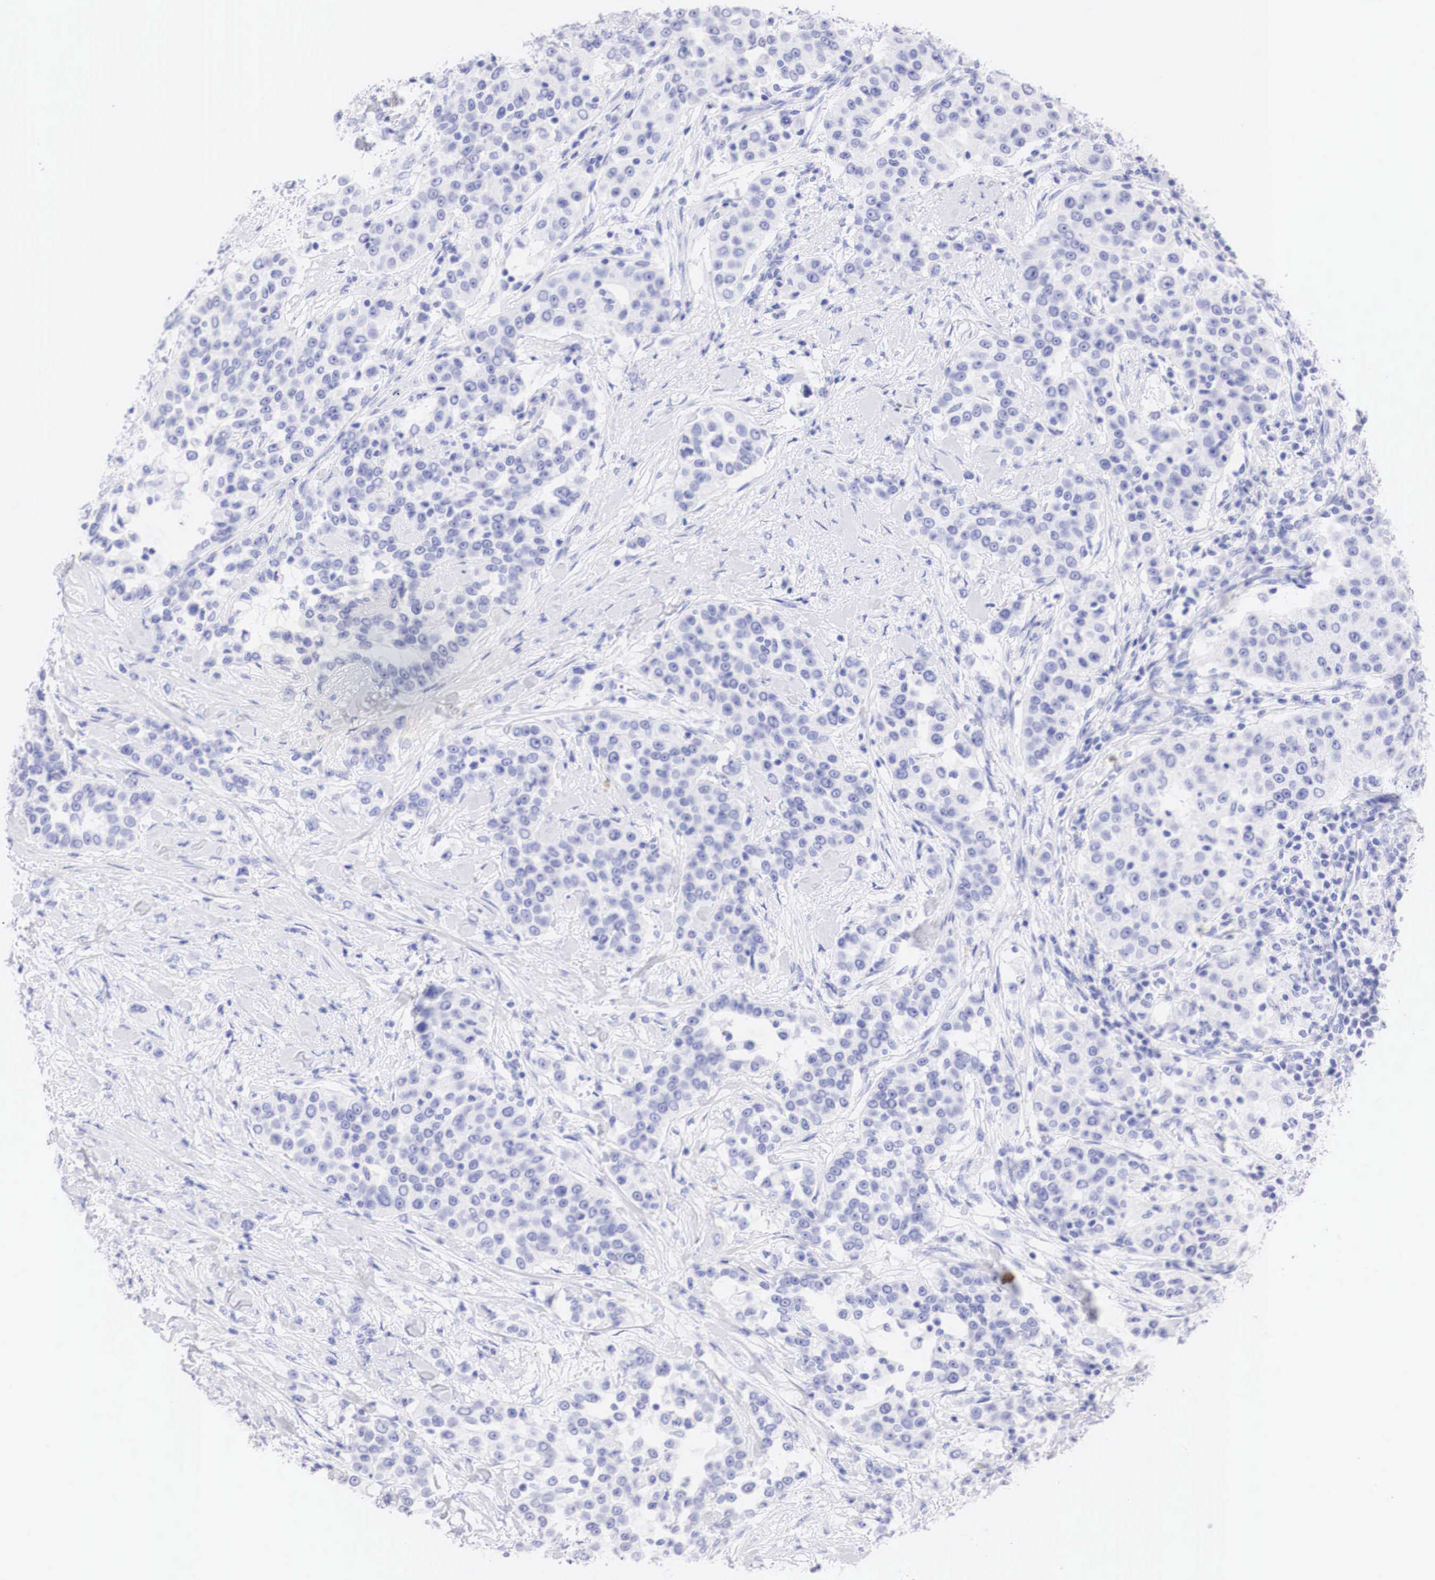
{"staining": {"intensity": "negative", "quantity": "none", "location": "none"}, "tissue": "urothelial cancer", "cell_type": "Tumor cells", "image_type": "cancer", "snomed": [{"axis": "morphology", "description": "Urothelial carcinoma, High grade"}, {"axis": "topography", "description": "Urinary bladder"}], "caption": "A high-resolution histopathology image shows immunohistochemistry staining of urothelial cancer, which exhibits no significant expression in tumor cells. The staining is performed using DAB brown chromogen with nuclei counter-stained in using hematoxylin.", "gene": "TYR", "patient": {"sex": "female", "age": 80}}